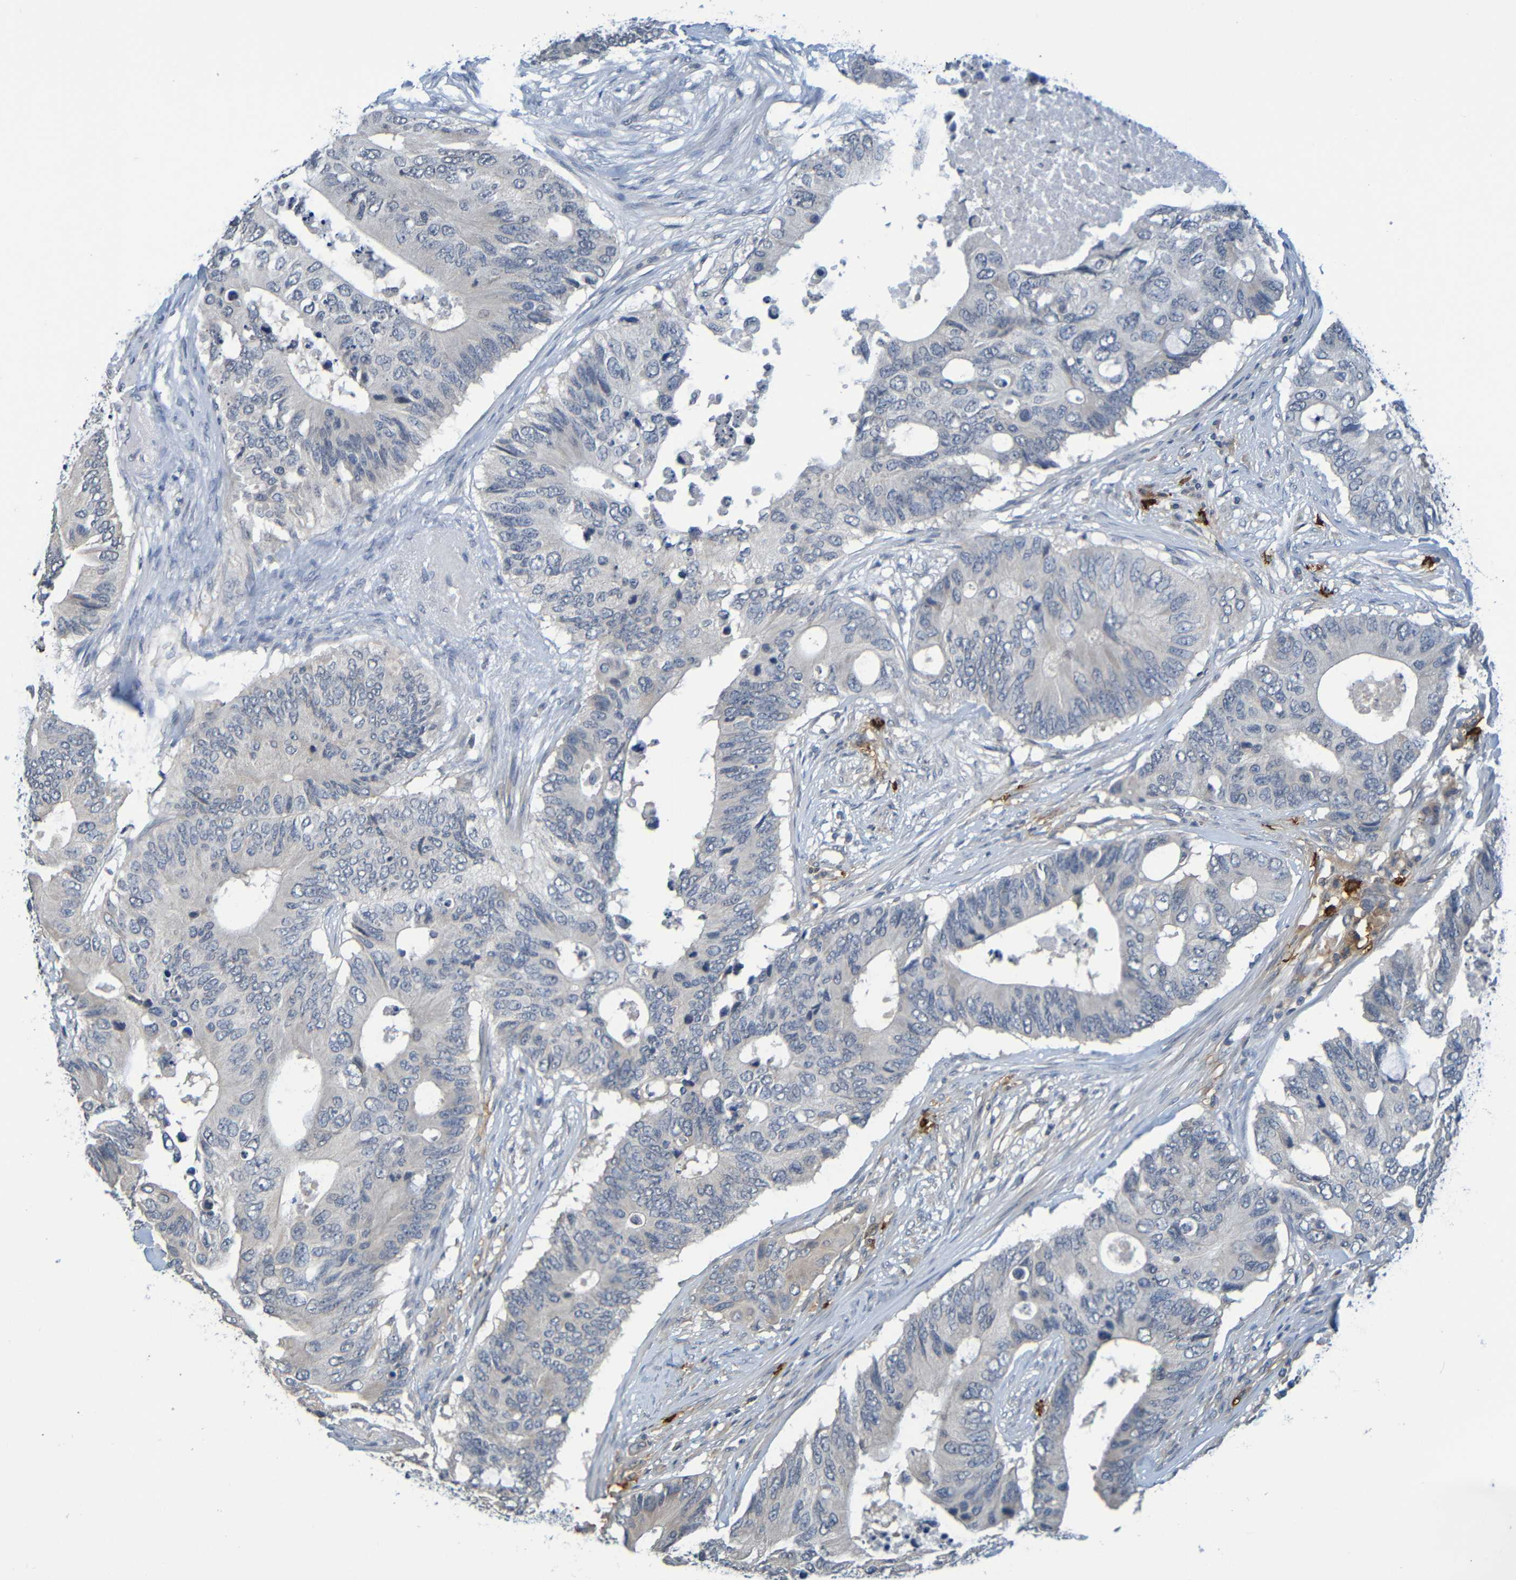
{"staining": {"intensity": "negative", "quantity": "none", "location": "none"}, "tissue": "colorectal cancer", "cell_type": "Tumor cells", "image_type": "cancer", "snomed": [{"axis": "morphology", "description": "Adenocarcinoma, NOS"}, {"axis": "topography", "description": "Colon"}], "caption": "An image of colorectal adenocarcinoma stained for a protein demonstrates no brown staining in tumor cells.", "gene": "C3AR1", "patient": {"sex": "male", "age": 71}}